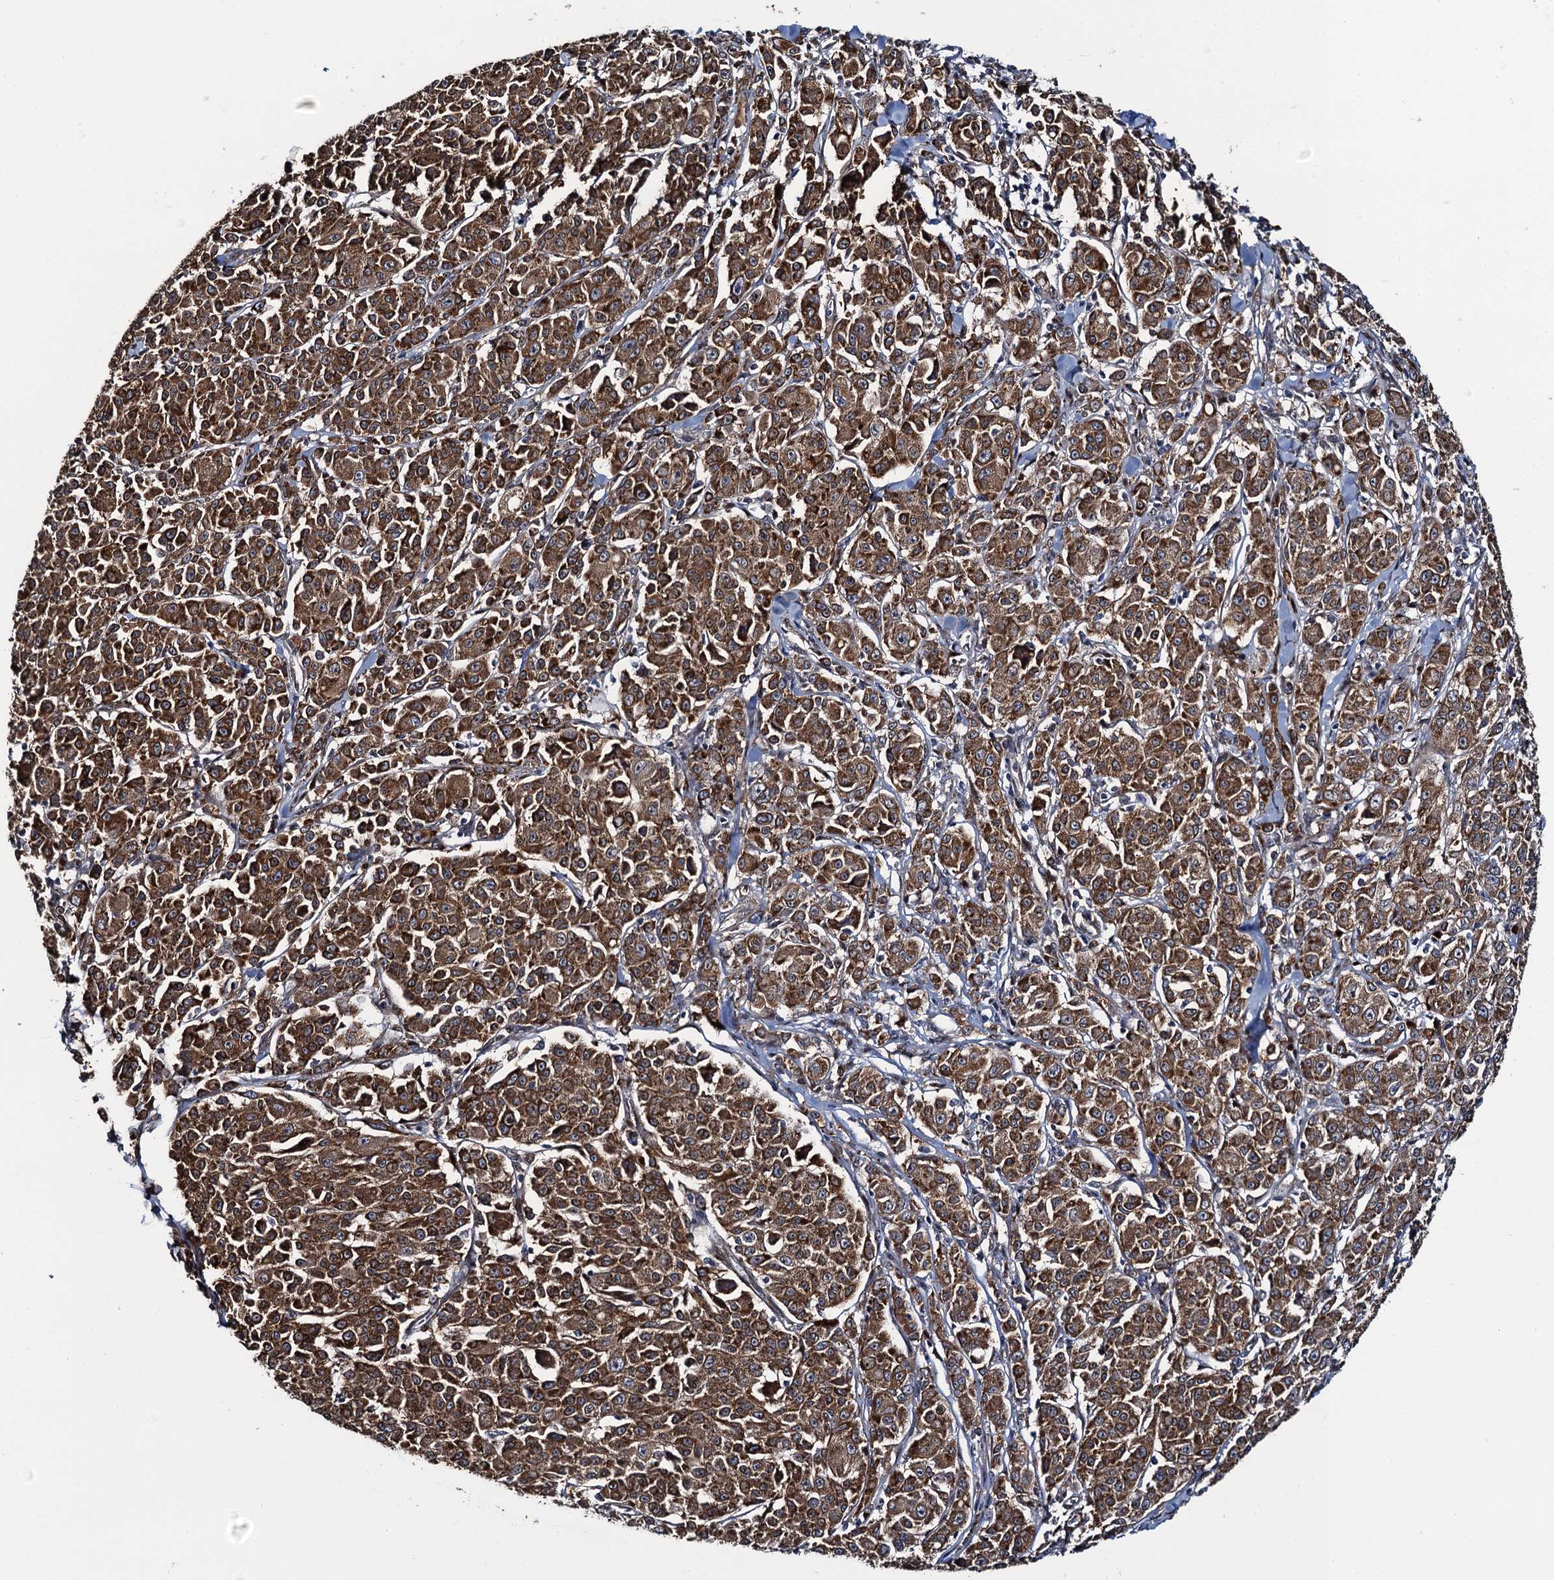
{"staining": {"intensity": "strong", "quantity": ">75%", "location": "cytoplasmic/membranous"}, "tissue": "melanoma", "cell_type": "Tumor cells", "image_type": "cancer", "snomed": [{"axis": "morphology", "description": "Malignant melanoma, NOS"}, {"axis": "topography", "description": "Skin"}], "caption": "Immunohistochemical staining of malignant melanoma shows high levels of strong cytoplasmic/membranous protein expression in about >75% of tumor cells.", "gene": "EVX2", "patient": {"sex": "female", "age": 52}}